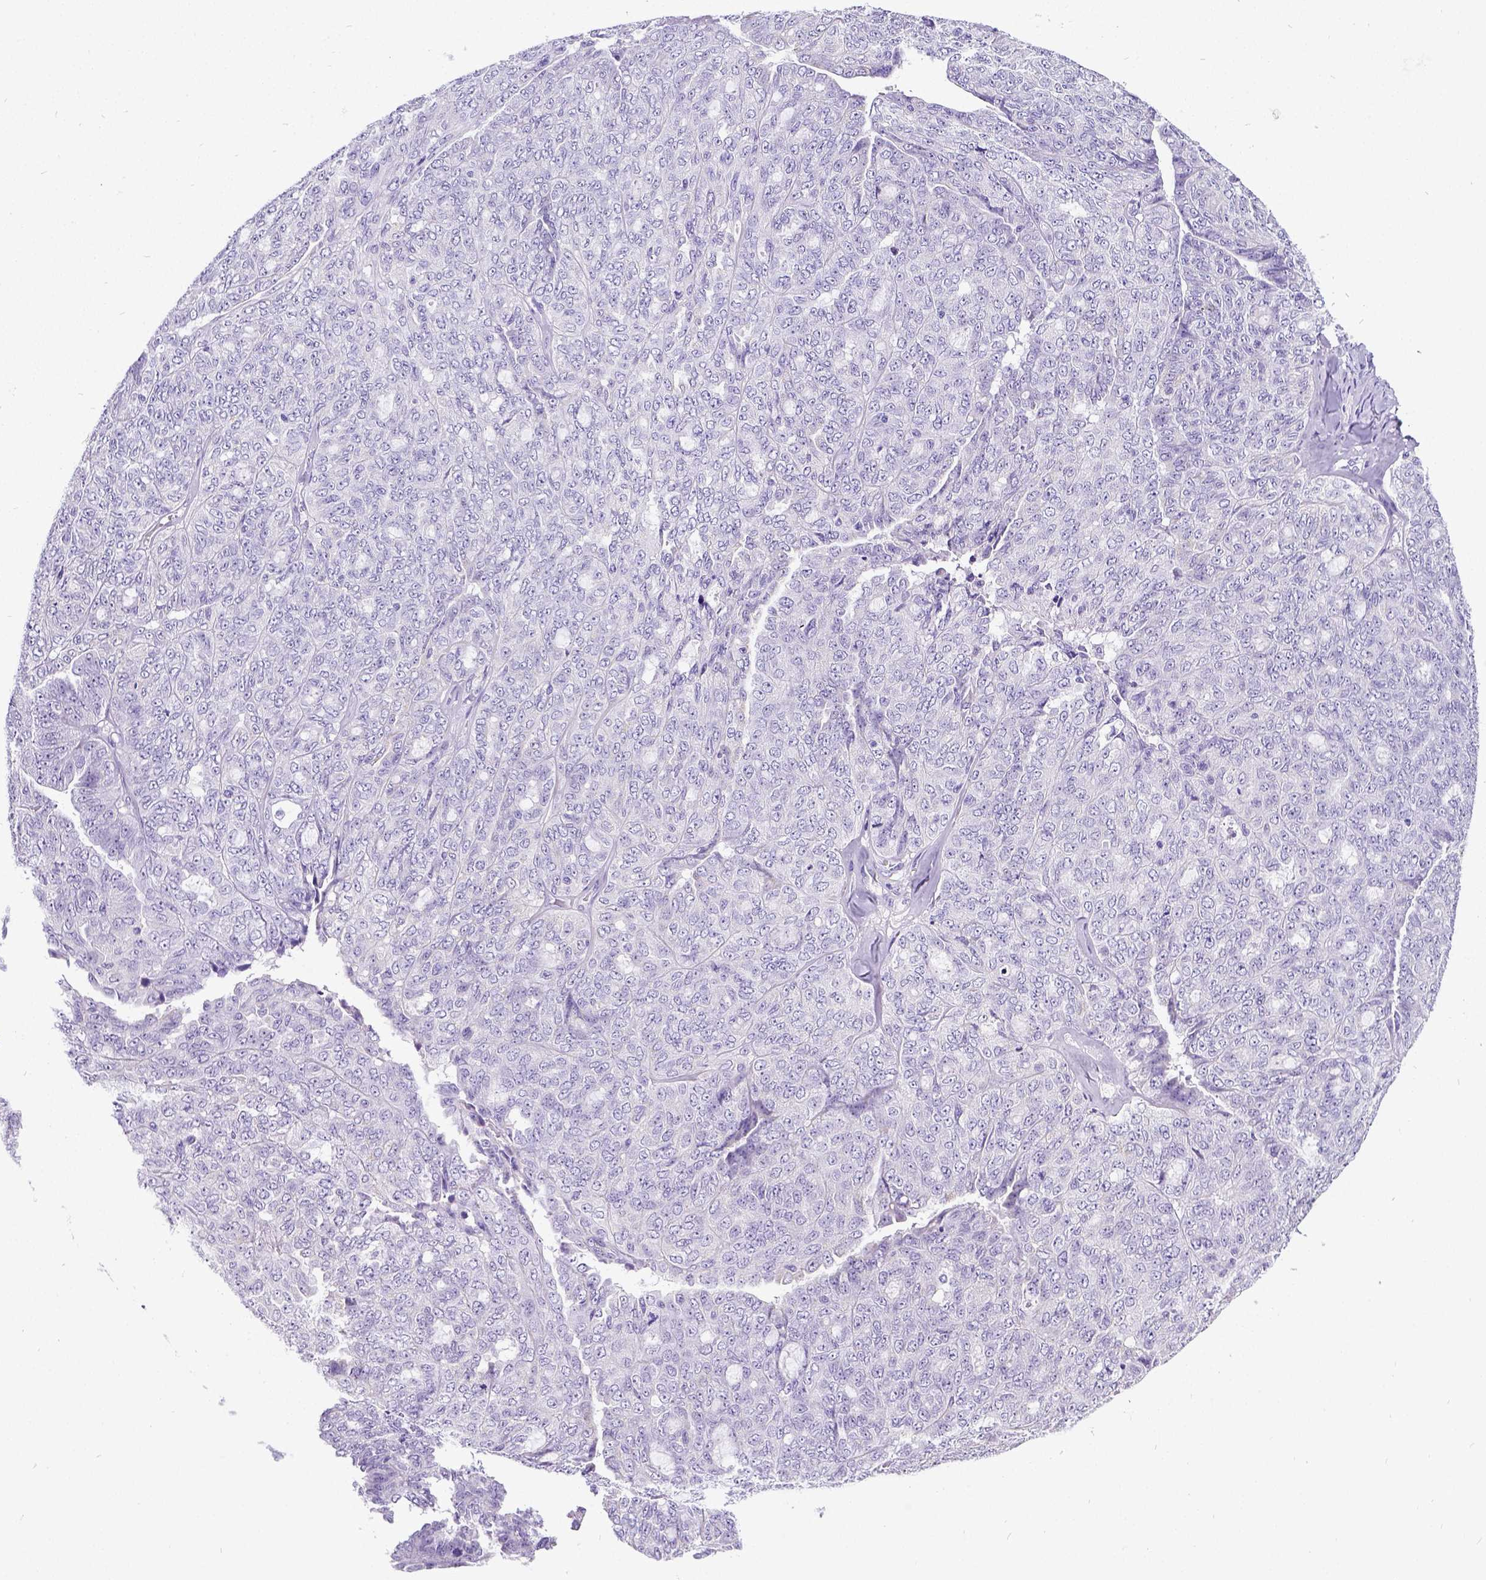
{"staining": {"intensity": "negative", "quantity": "none", "location": "none"}, "tissue": "ovarian cancer", "cell_type": "Tumor cells", "image_type": "cancer", "snomed": [{"axis": "morphology", "description": "Cystadenocarcinoma, serous, NOS"}, {"axis": "topography", "description": "Ovary"}], "caption": "This is an IHC micrograph of human serous cystadenocarcinoma (ovarian). There is no expression in tumor cells.", "gene": "SATB2", "patient": {"sex": "female", "age": 71}}